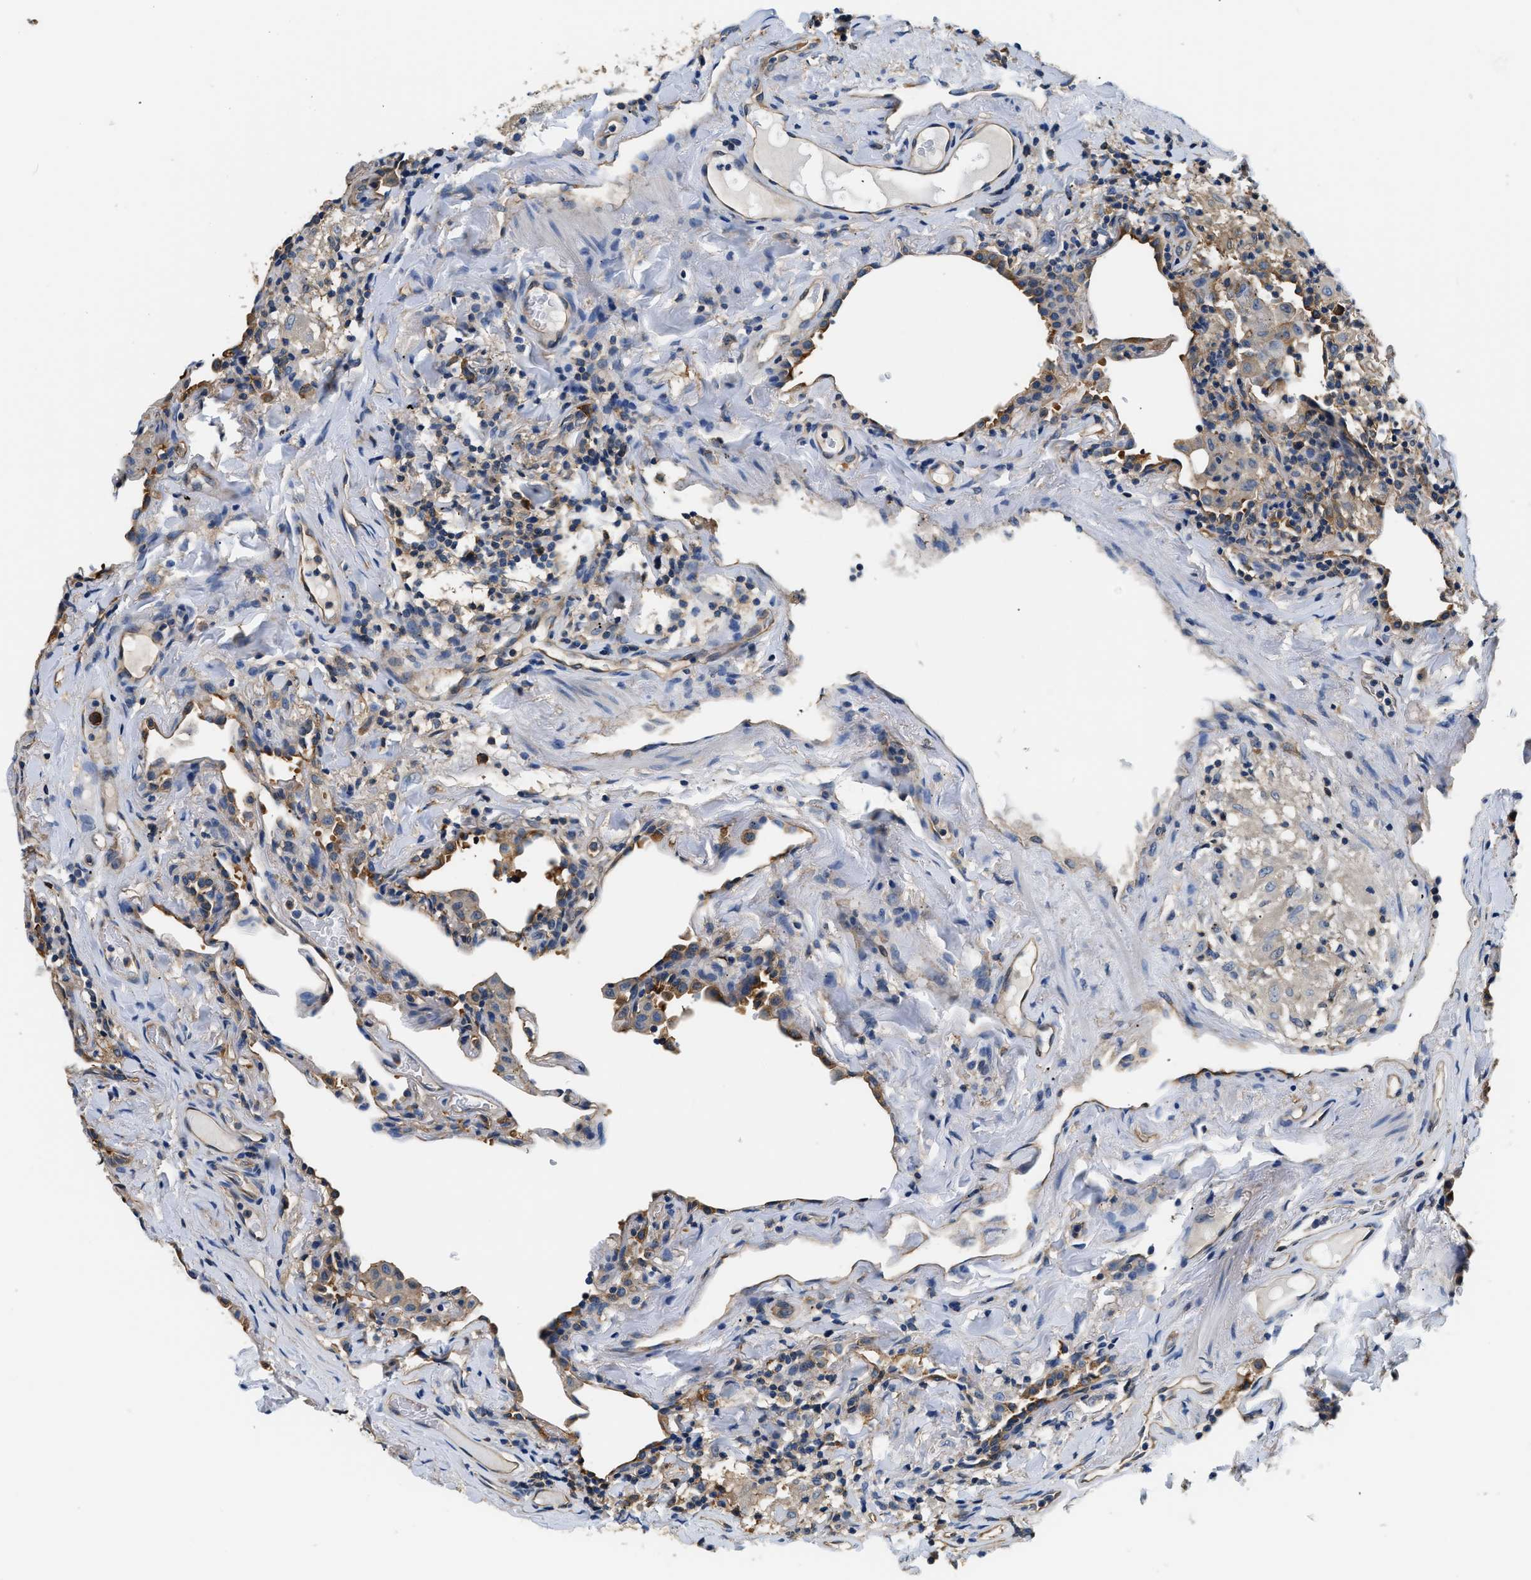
{"staining": {"intensity": "negative", "quantity": "none", "location": "none"}, "tissue": "lung", "cell_type": "Alveolar cells", "image_type": "normal", "snomed": [{"axis": "morphology", "description": "Normal tissue, NOS"}, {"axis": "topography", "description": "Lung"}], "caption": "The micrograph displays no significant positivity in alveolar cells of lung. Brightfield microscopy of immunohistochemistry (IHC) stained with DAB (3,3'-diaminobenzidine) (brown) and hematoxylin (blue), captured at high magnification.", "gene": "PPP2R1B", "patient": {"sex": "male", "age": 59}}